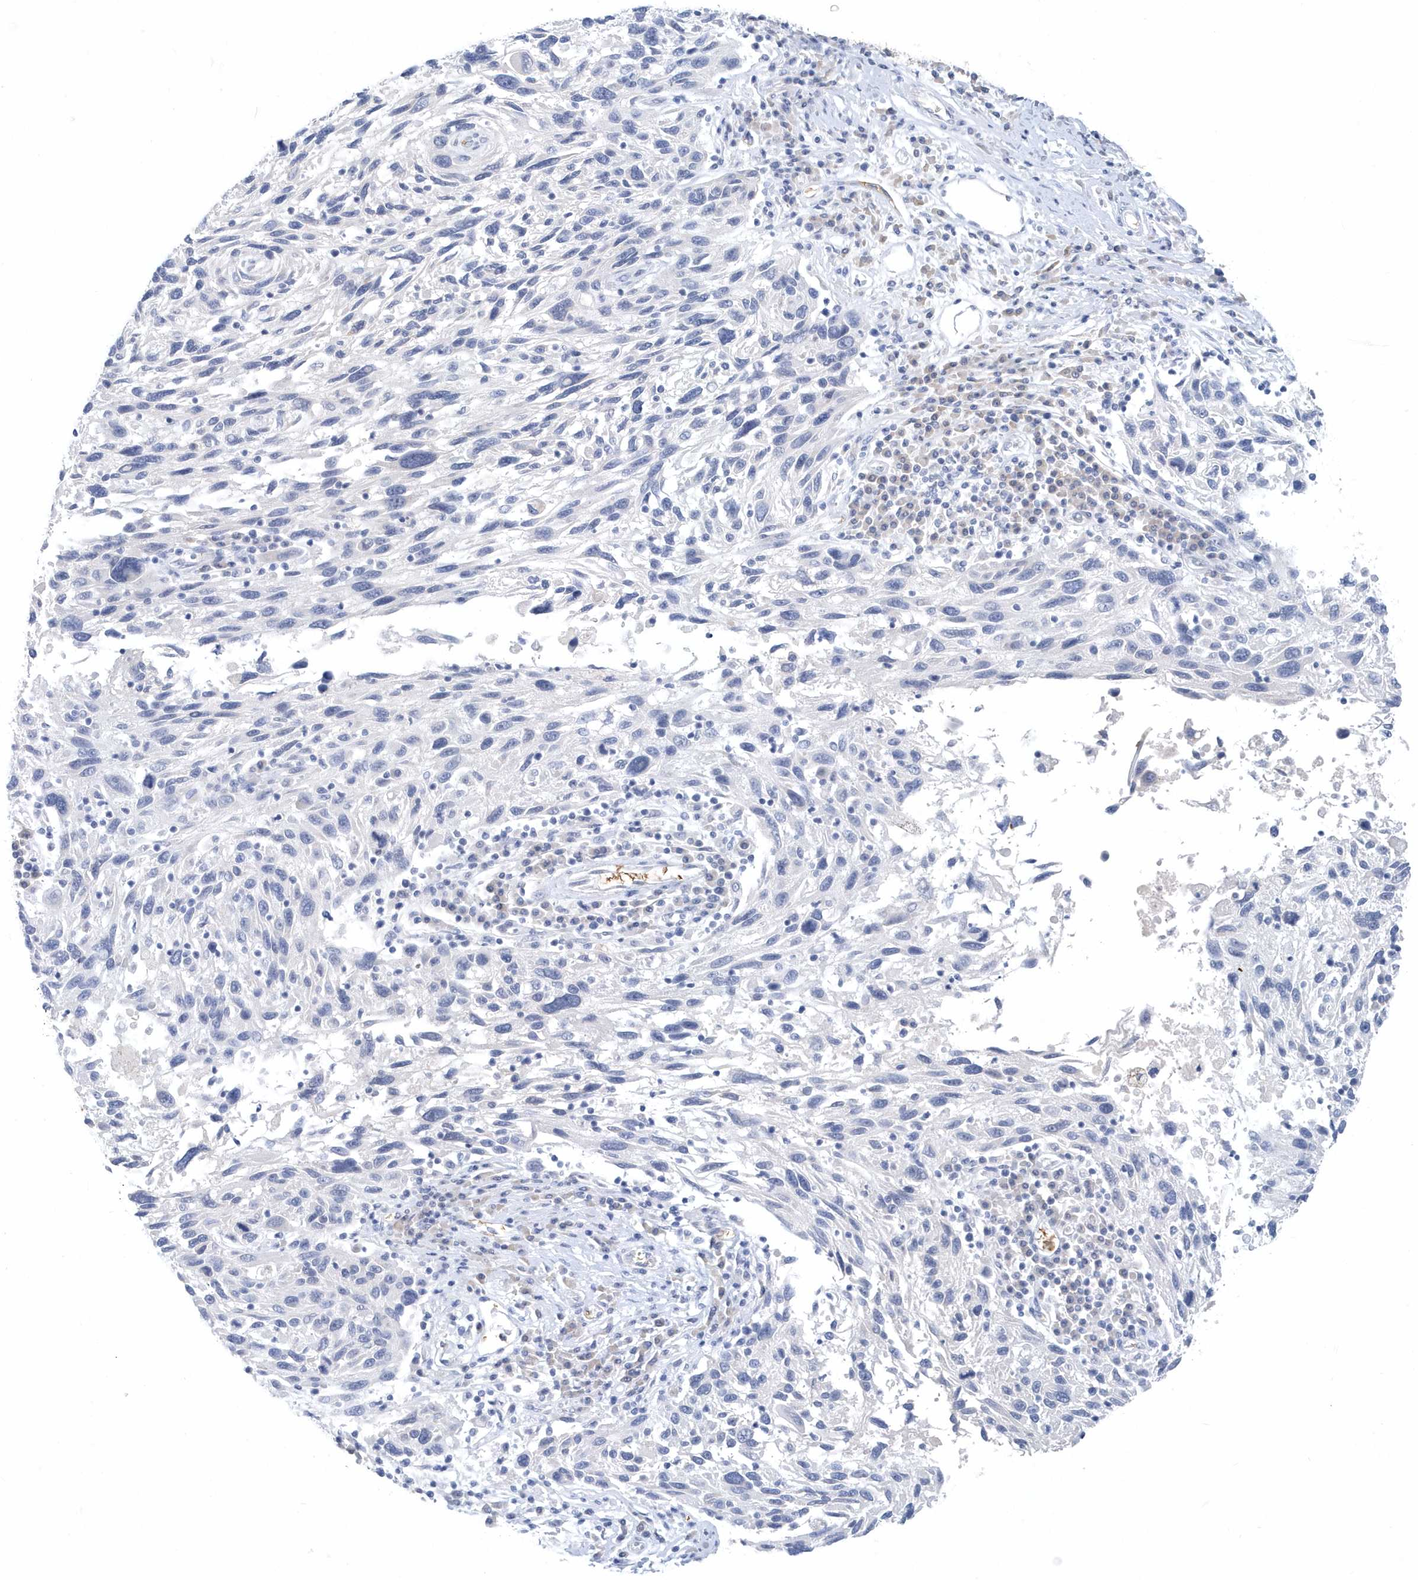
{"staining": {"intensity": "negative", "quantity": "none", "location": "none"}, "tissue": "melanoma", "cell_type": "Tumor cells", "image_type": "cancer", "snomed": [{"axis": "morphology", "description": "Malignant melanoma, NOS"}, {"axis": "topography", "description": "Skin"}], "caption": "Melanoma was stained to show a protein in brown. There is no significant staining in tumor cells.", "gene": "HBA2", "patient": {"sex": "male", "age": 53}}